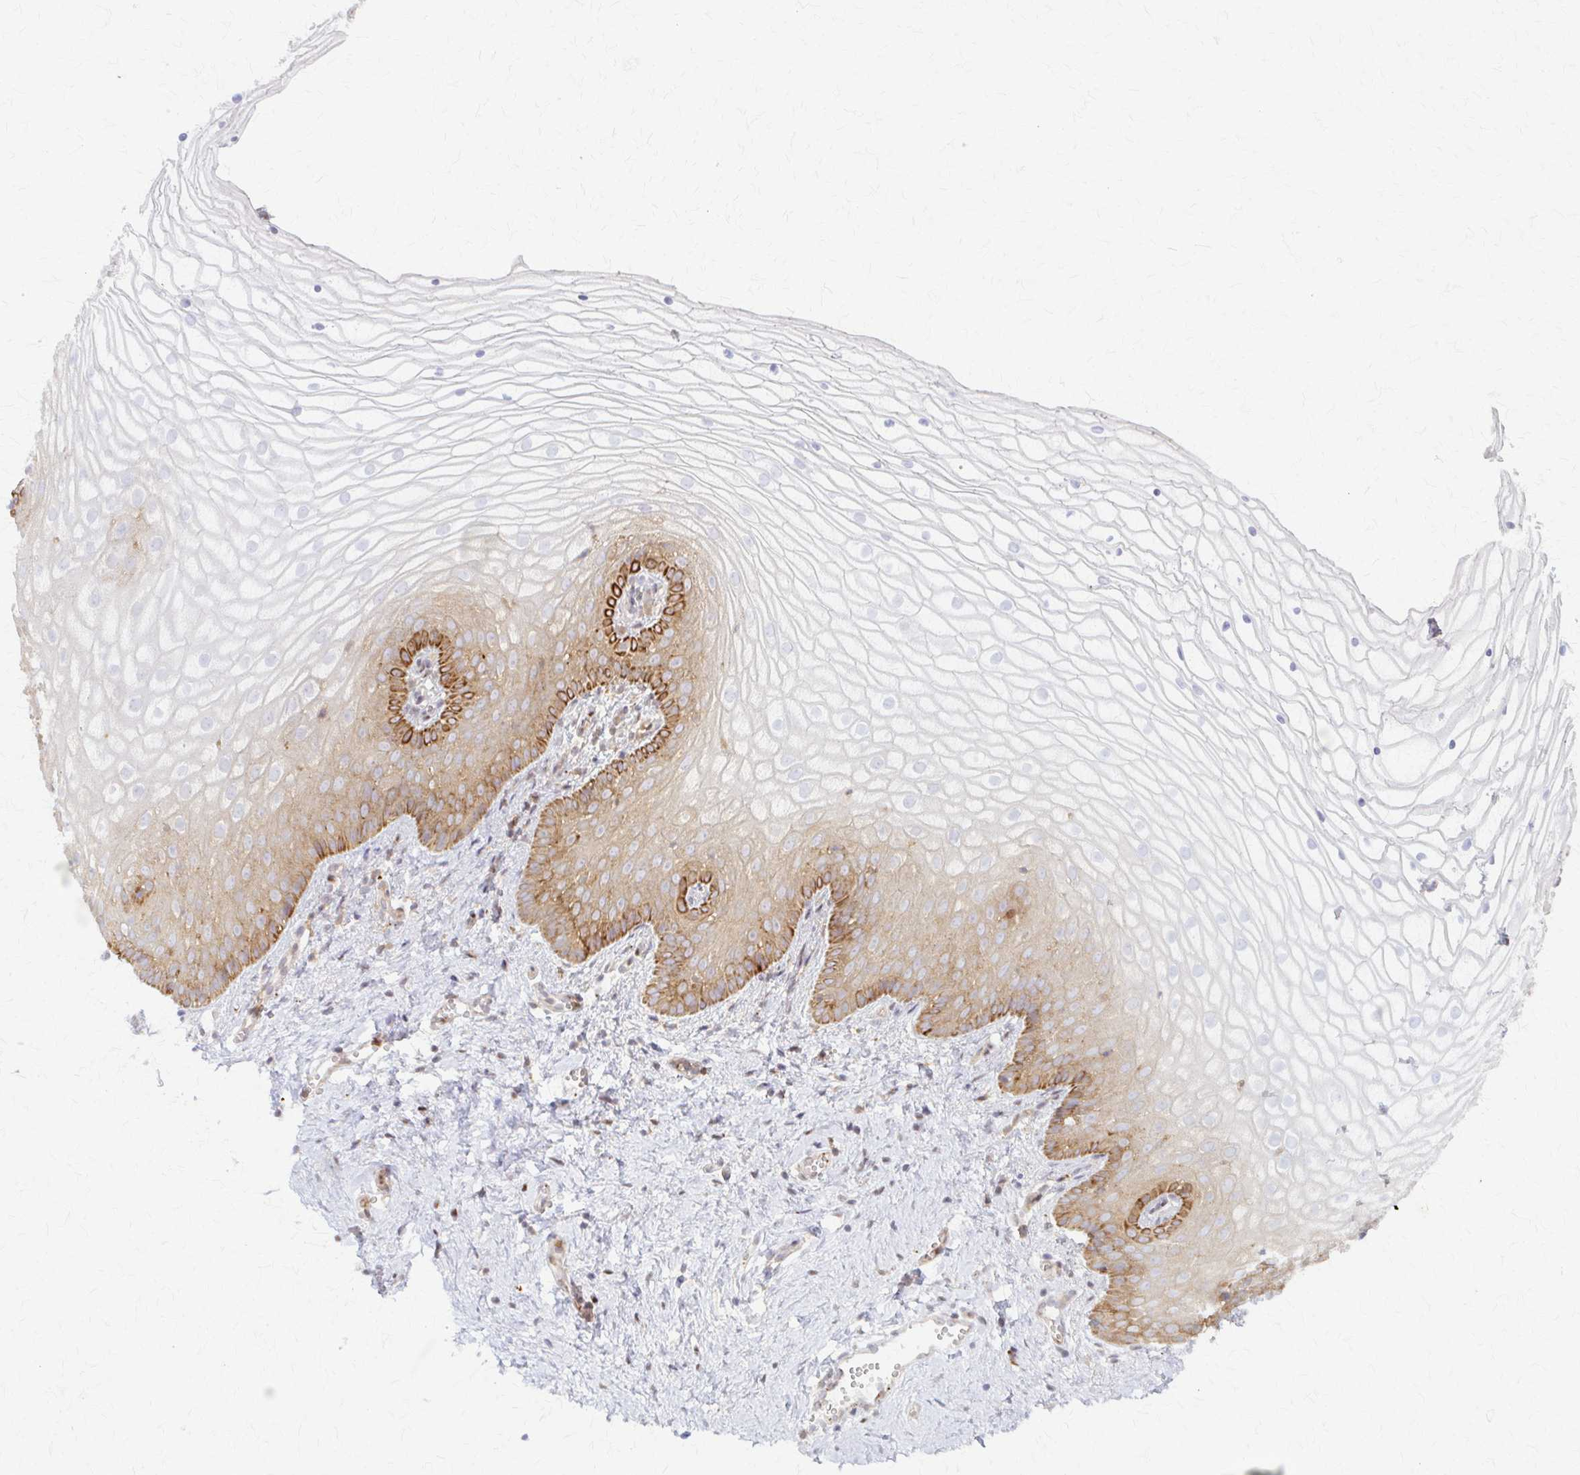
{"staining": {"intensity": "strong", "quantity": "<25%", "location": "cytoplasmic/membranous"}, "tissue": "vagina", "cell_type": "Squamous epithelial cells", "image_type": "normal", "snomed": [{"axis": "morphology", "description": "Normal tissue, NOS"}, {"axis": "topography", "description": "Vagina"}], "caption": "DAB immunohistochemical staining of normal human vagina reveals strong cytoplasmic/membranous protein positivity in about <25% of squamous epithelial cells.", "gene": "ARHGAP35", "patient": {"sex": "female", "age": 56}}